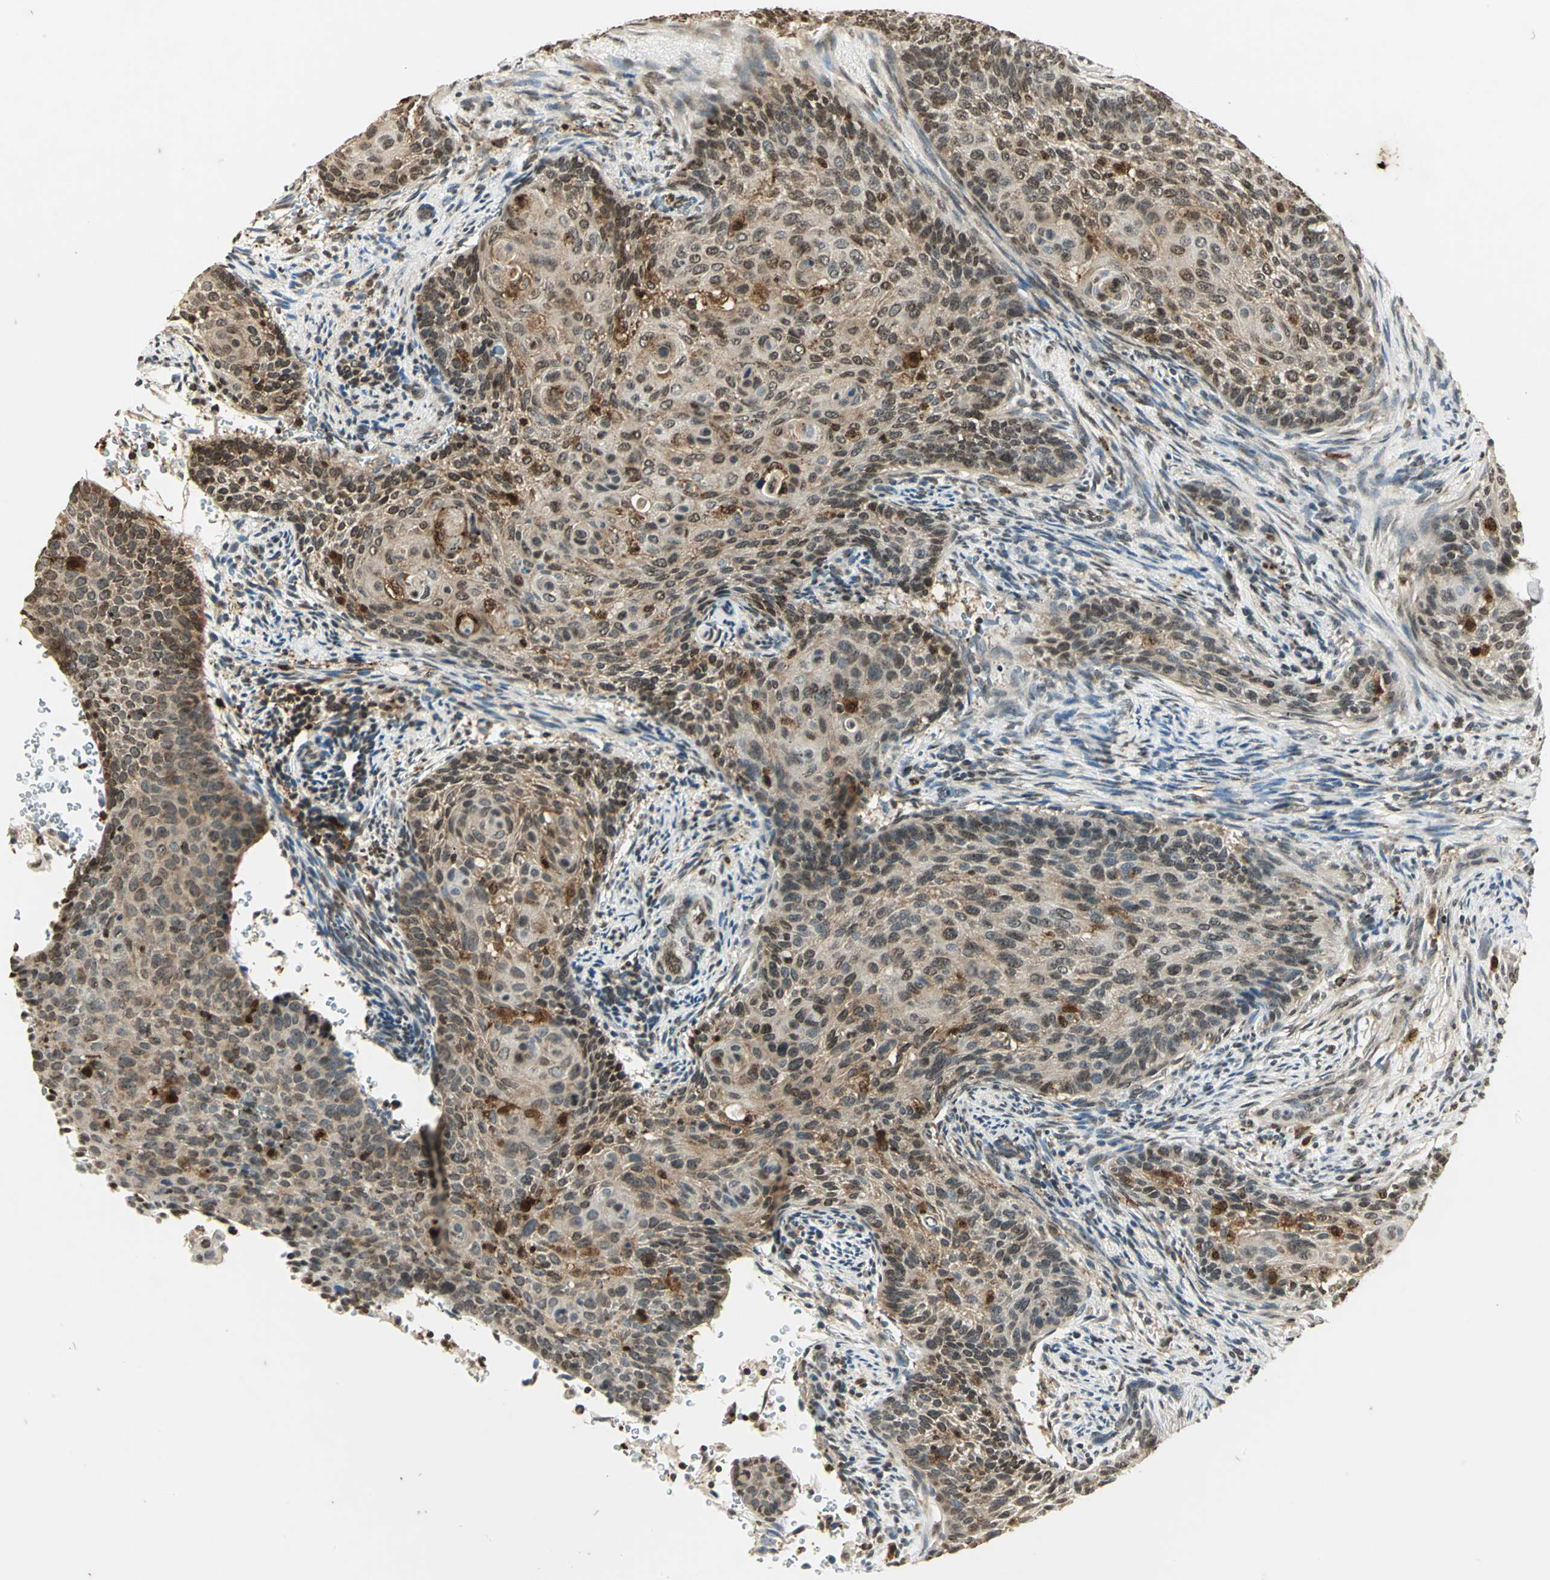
{"staining": {"intensity": "moderate", "quantity": "25%-75%", "location": "nuclear"}, "tissue": "cervical cancer", "cell_type": "Tumor cells", "image_type": "cancer", "snomed": [{"axis": "morphology", "description": "Squamous cell carcinoma, NOS"}, {"axis": "topography", "description": "Cervix"}], "caption": "Cervical cancer tissue demonstrates moderate nuclear staining in about 25%-75% of tumor cells", "gene": "LGALS3", "patient": {"sex": "female", "age": 33}}